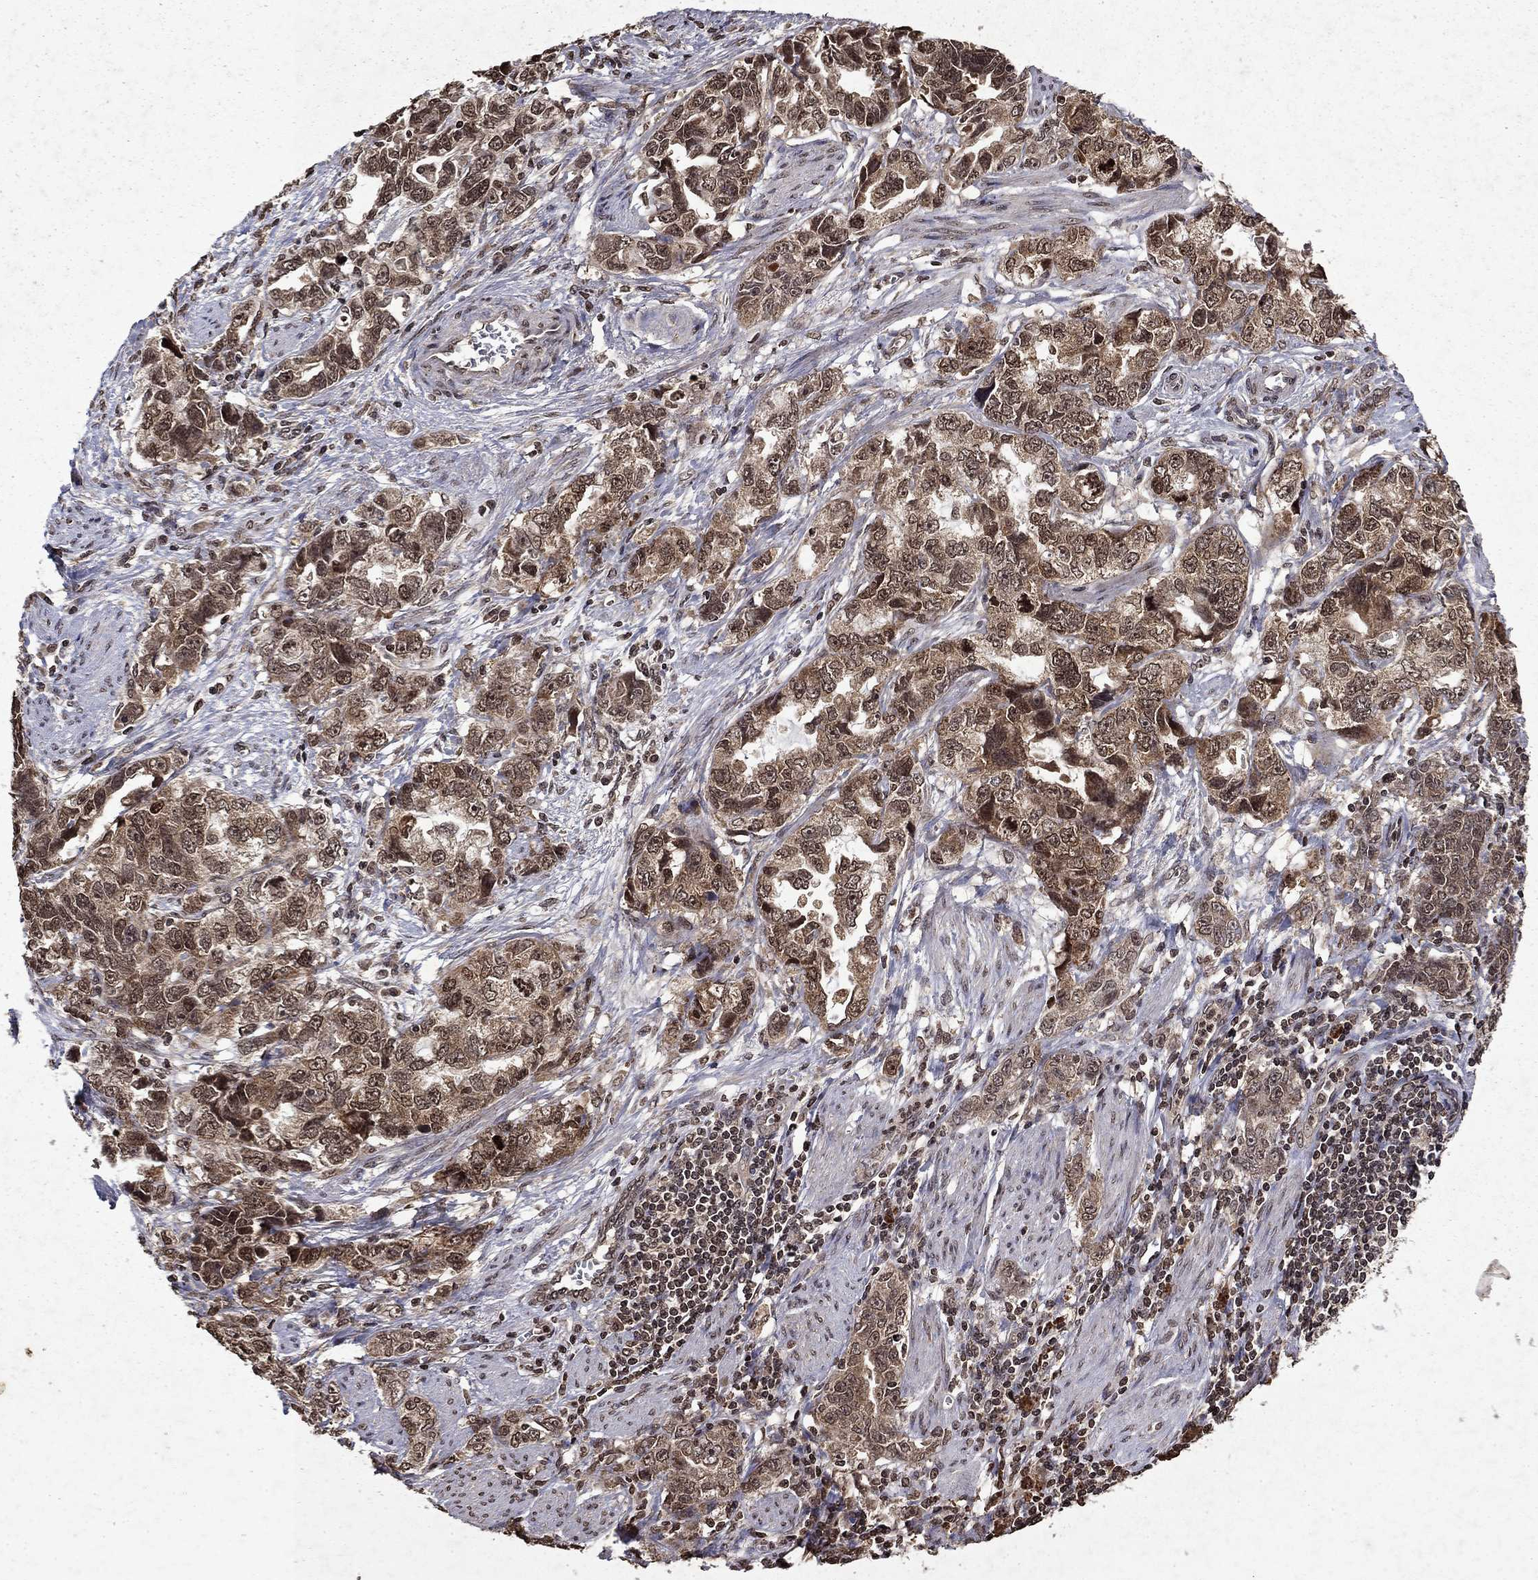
{"staining": {"intensity": "weak", "quantity": ">75%", "location": "cytoplasmic/membranous"}, "tissue": "ovarian cancer", "cell_type": "Tumor cells", "image_type": "cancer", "snomed": [{"axis": "morphology", "description": "Cystadenocarcinoma, serous, NOS"}, {"axis": "topography", "description": "Ovary"}], "caption": "An image showing weak cytoplasmic/membranous staining in approximately >75% of tumor cells in ovarian cancer, as visualized by brown immunohistochemical staining.", "gene": "PIN4", "patient": {"sex": "female", "age": 51}}